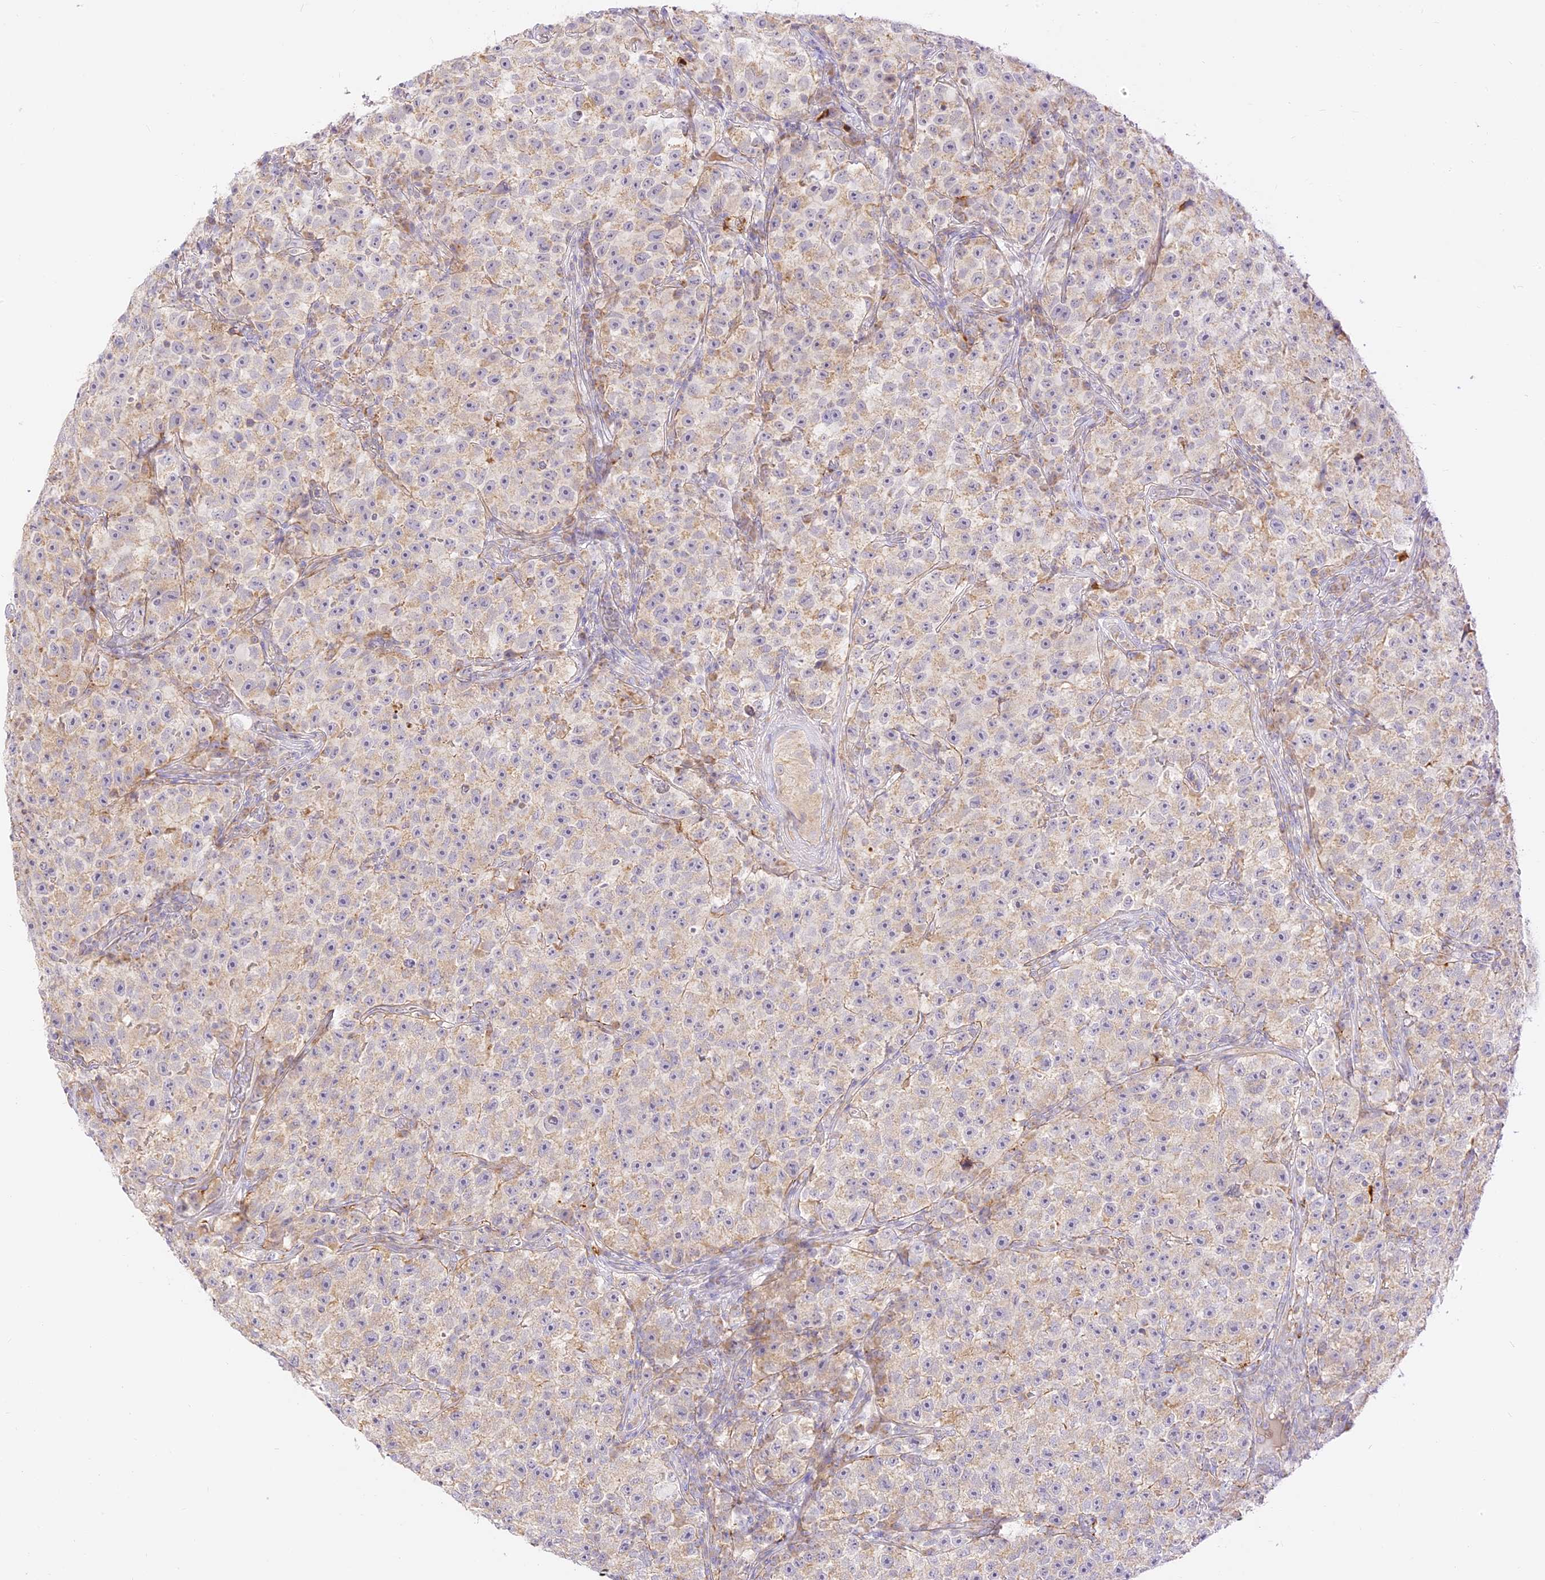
{"staining": {"intensity": "weak", "quantity": ">75%", "location": "cytoplasmic/membranous"}, "tissue": "testis cancer", "cell_type": "Tumor cells", "image_type": "cancer", "snomed": [{"axis": "morphology", "description": "Seminoma, NOS"}, {"axis": "topography", "description": "Testis"}], "caption": "Human testis cancer (seminoma) stained with a protein marker demonstrates weak staining in tumor cells.", "gene": "LRRC15", "patient": {"sex": "male", "age": 22}}